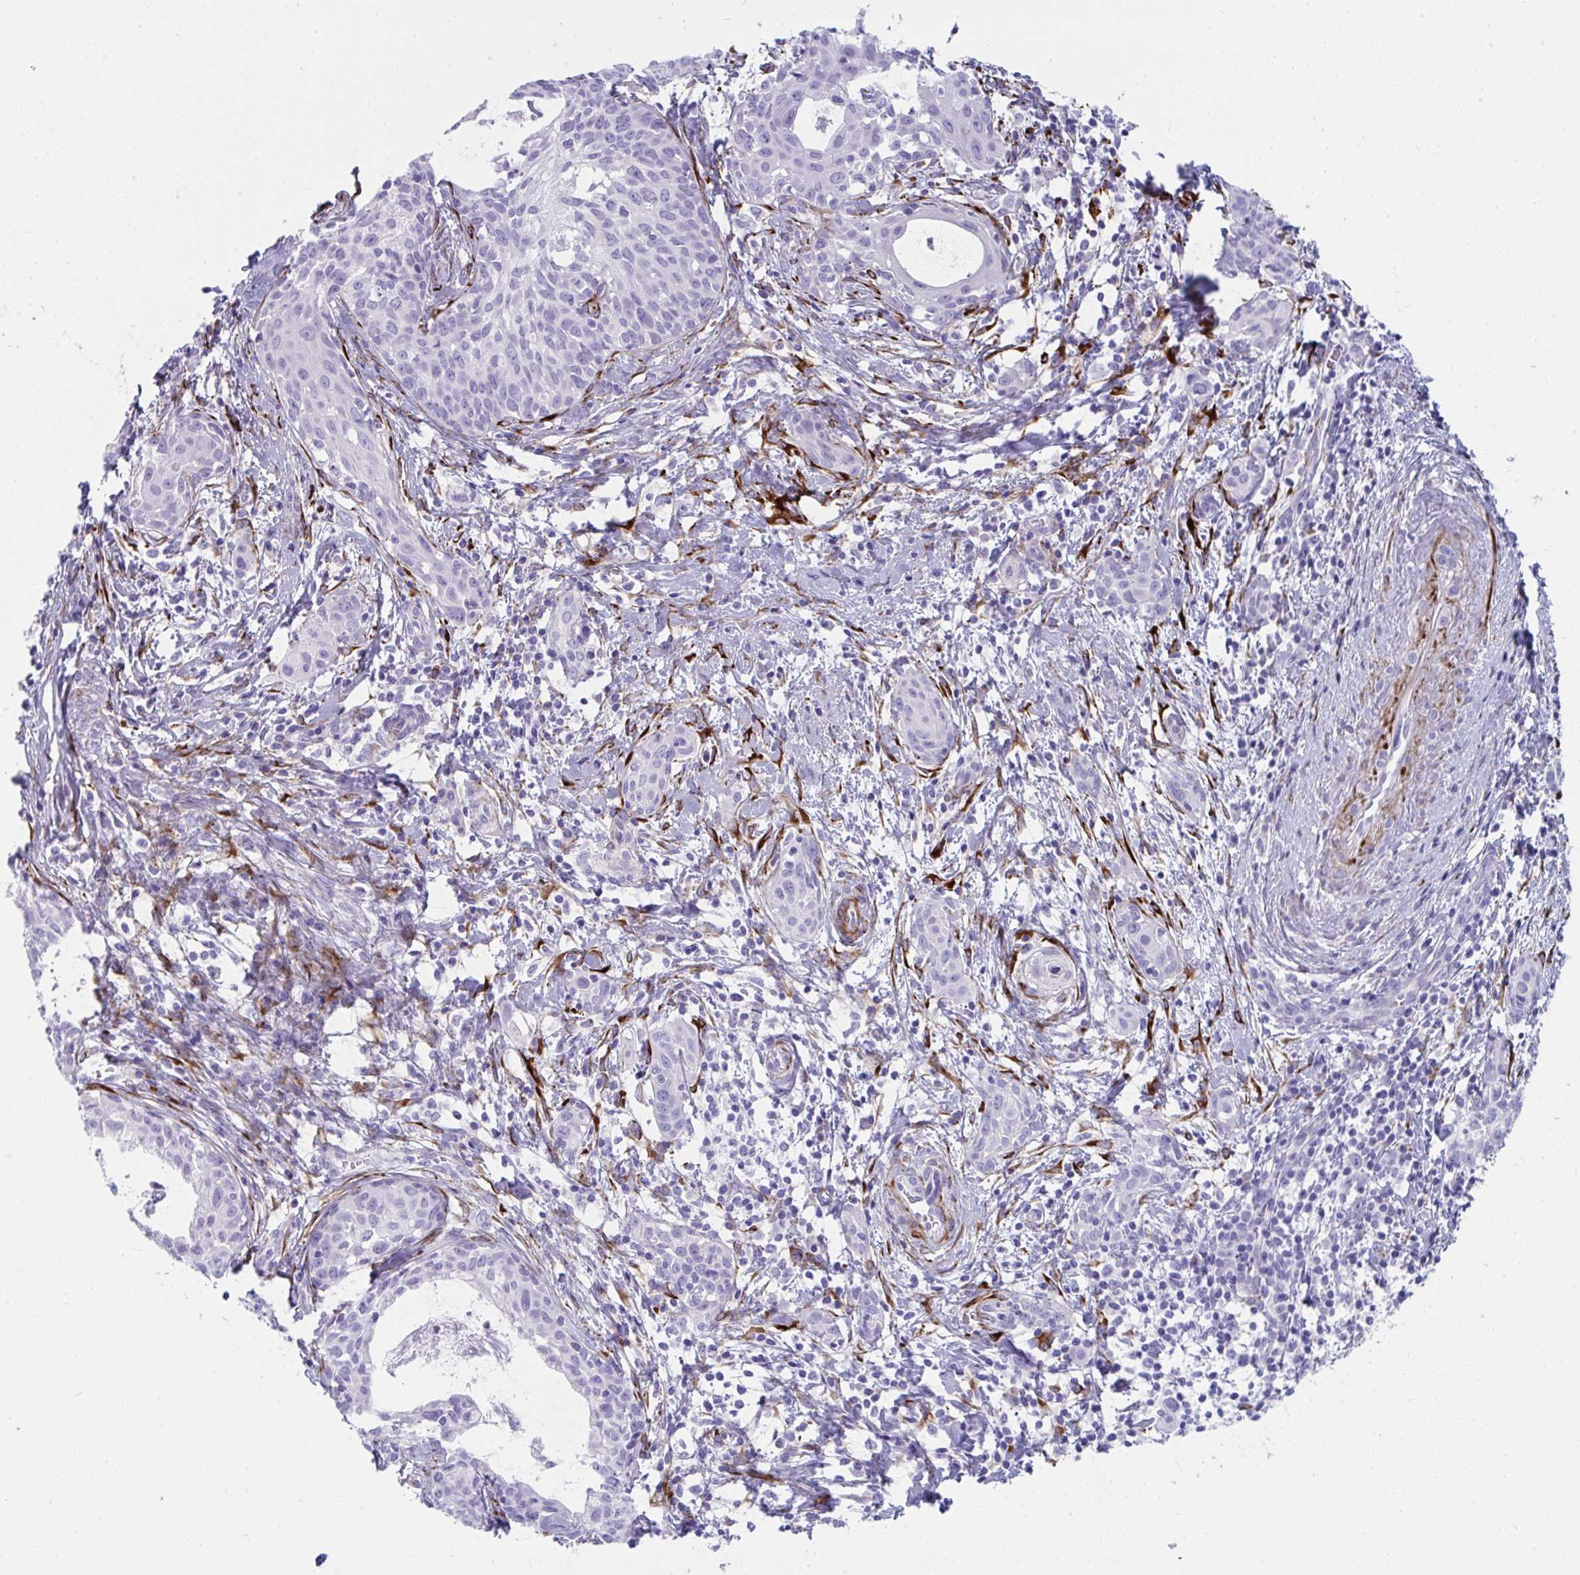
{"staining": {"intensity": "negative", "quantity": "none", "location": "none"}, "tissue": "cervical cancer", "cell_type": "Tumor cells", "image_type": "cancer", "snomed": [{"axis": "morphology", "description": "Squamous cell carcinoma, NOS"}, {"axis": "topography", "description": "Cervix"}], "caption": "The immunohistochemistry (IHC) image has no significant expression in tumor cells of cervical cancer tissue.", "gene": "GRXCR2", "patient": {"sex": "female", "age": 52}}